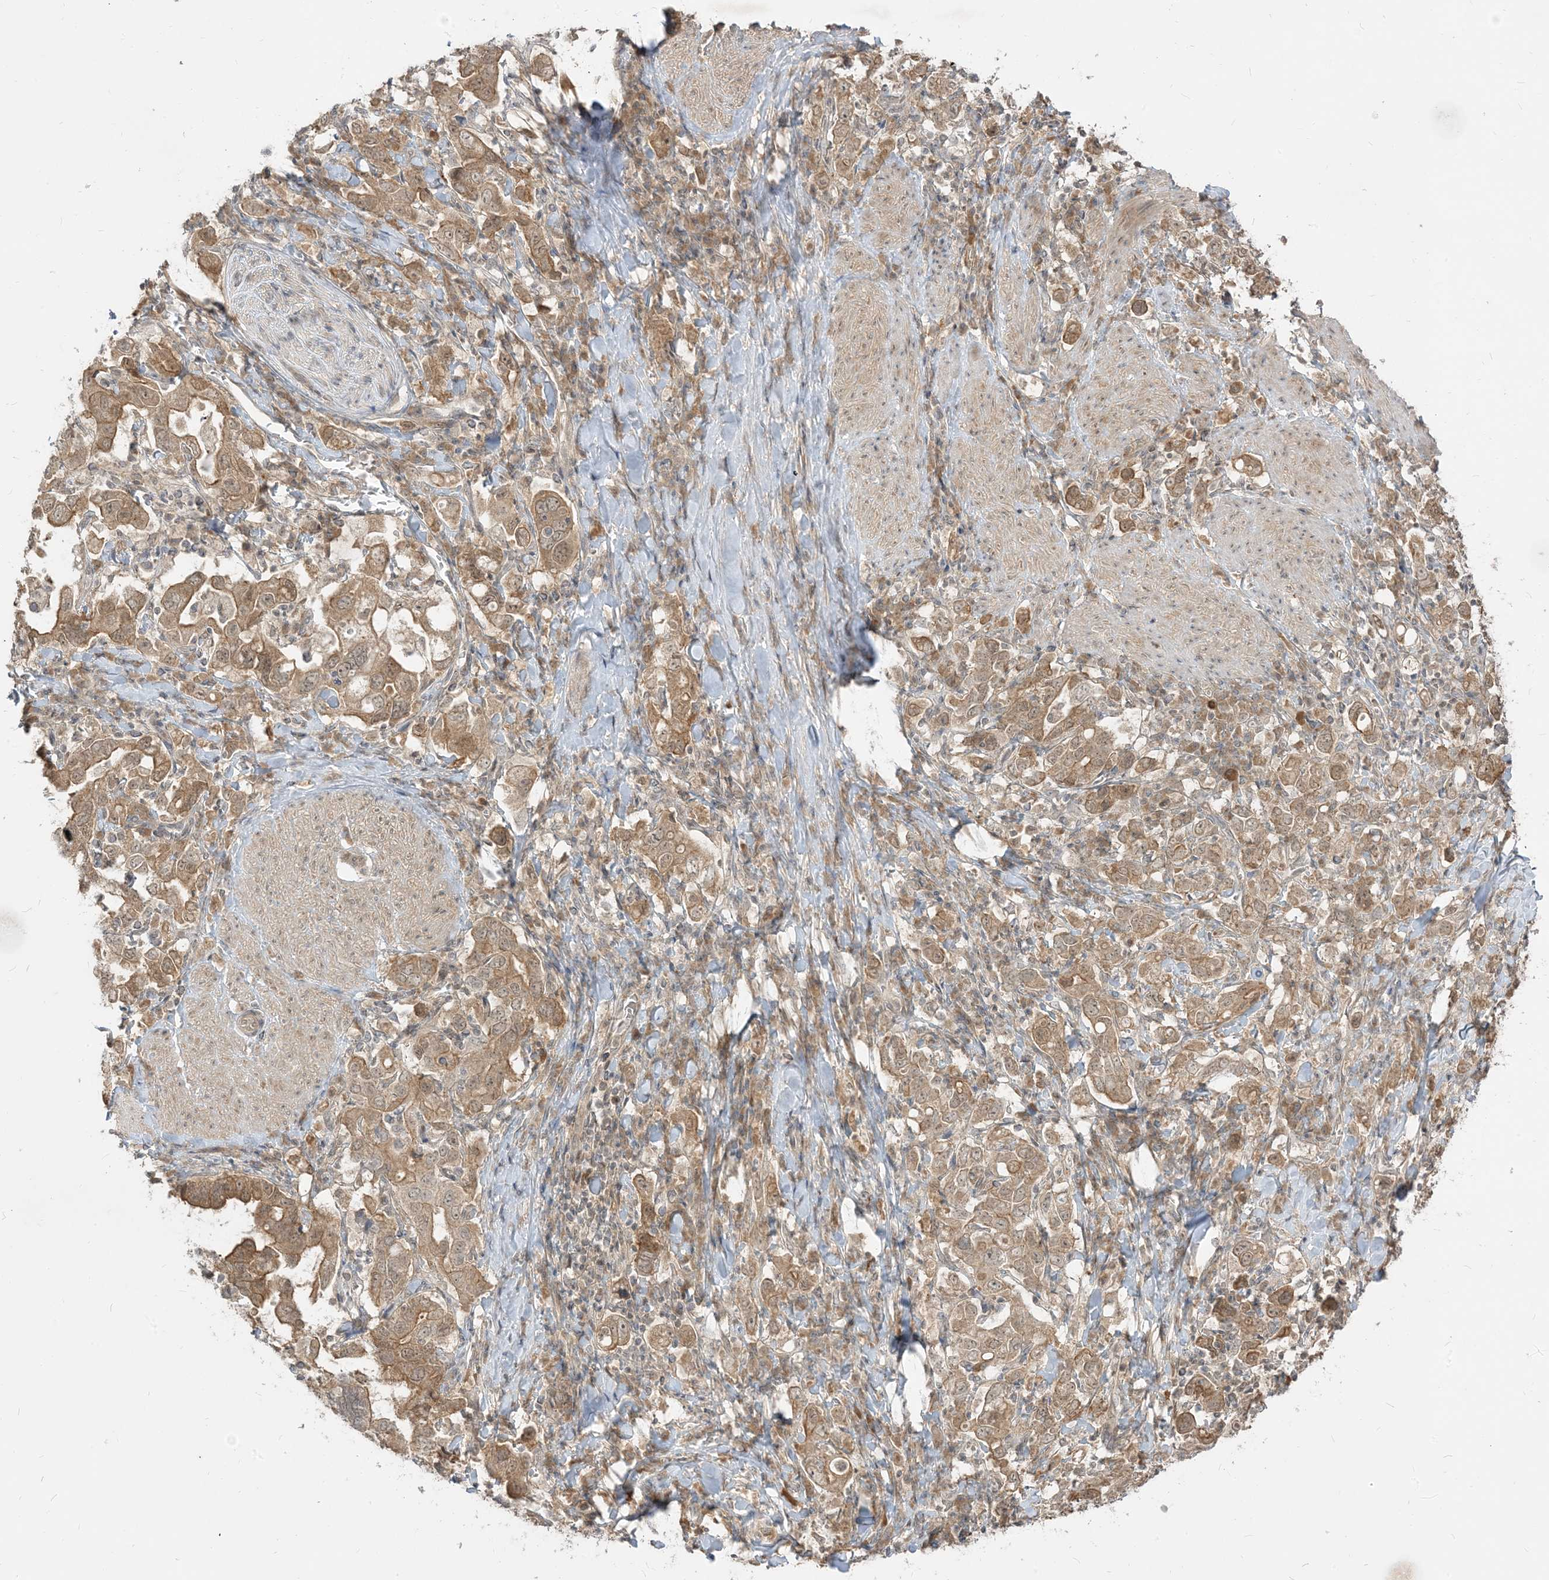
{"staining": {"intensity": "moderate", "quantity": ">75%", "location": "cytoplasmic/membranous"}, "tissue": "stomach cancer", "cell_type": "Tumor cells", "image_type": "cancer", "snomed": [{"axis": "morphology", "description": "Adenocarcinoma, NOS"}, {"axis": "topography", "description": "Stomach, upper"}], "caption": "There is medium levels of moderate cytoplasmic/membranous staining in tumor cells of stomach cancer (adenocarcinoma), as demonstrated by immunohistochemical staining (brown color).", "gene": "TBCC", "patient": {"sex": "male", "age": 62}}